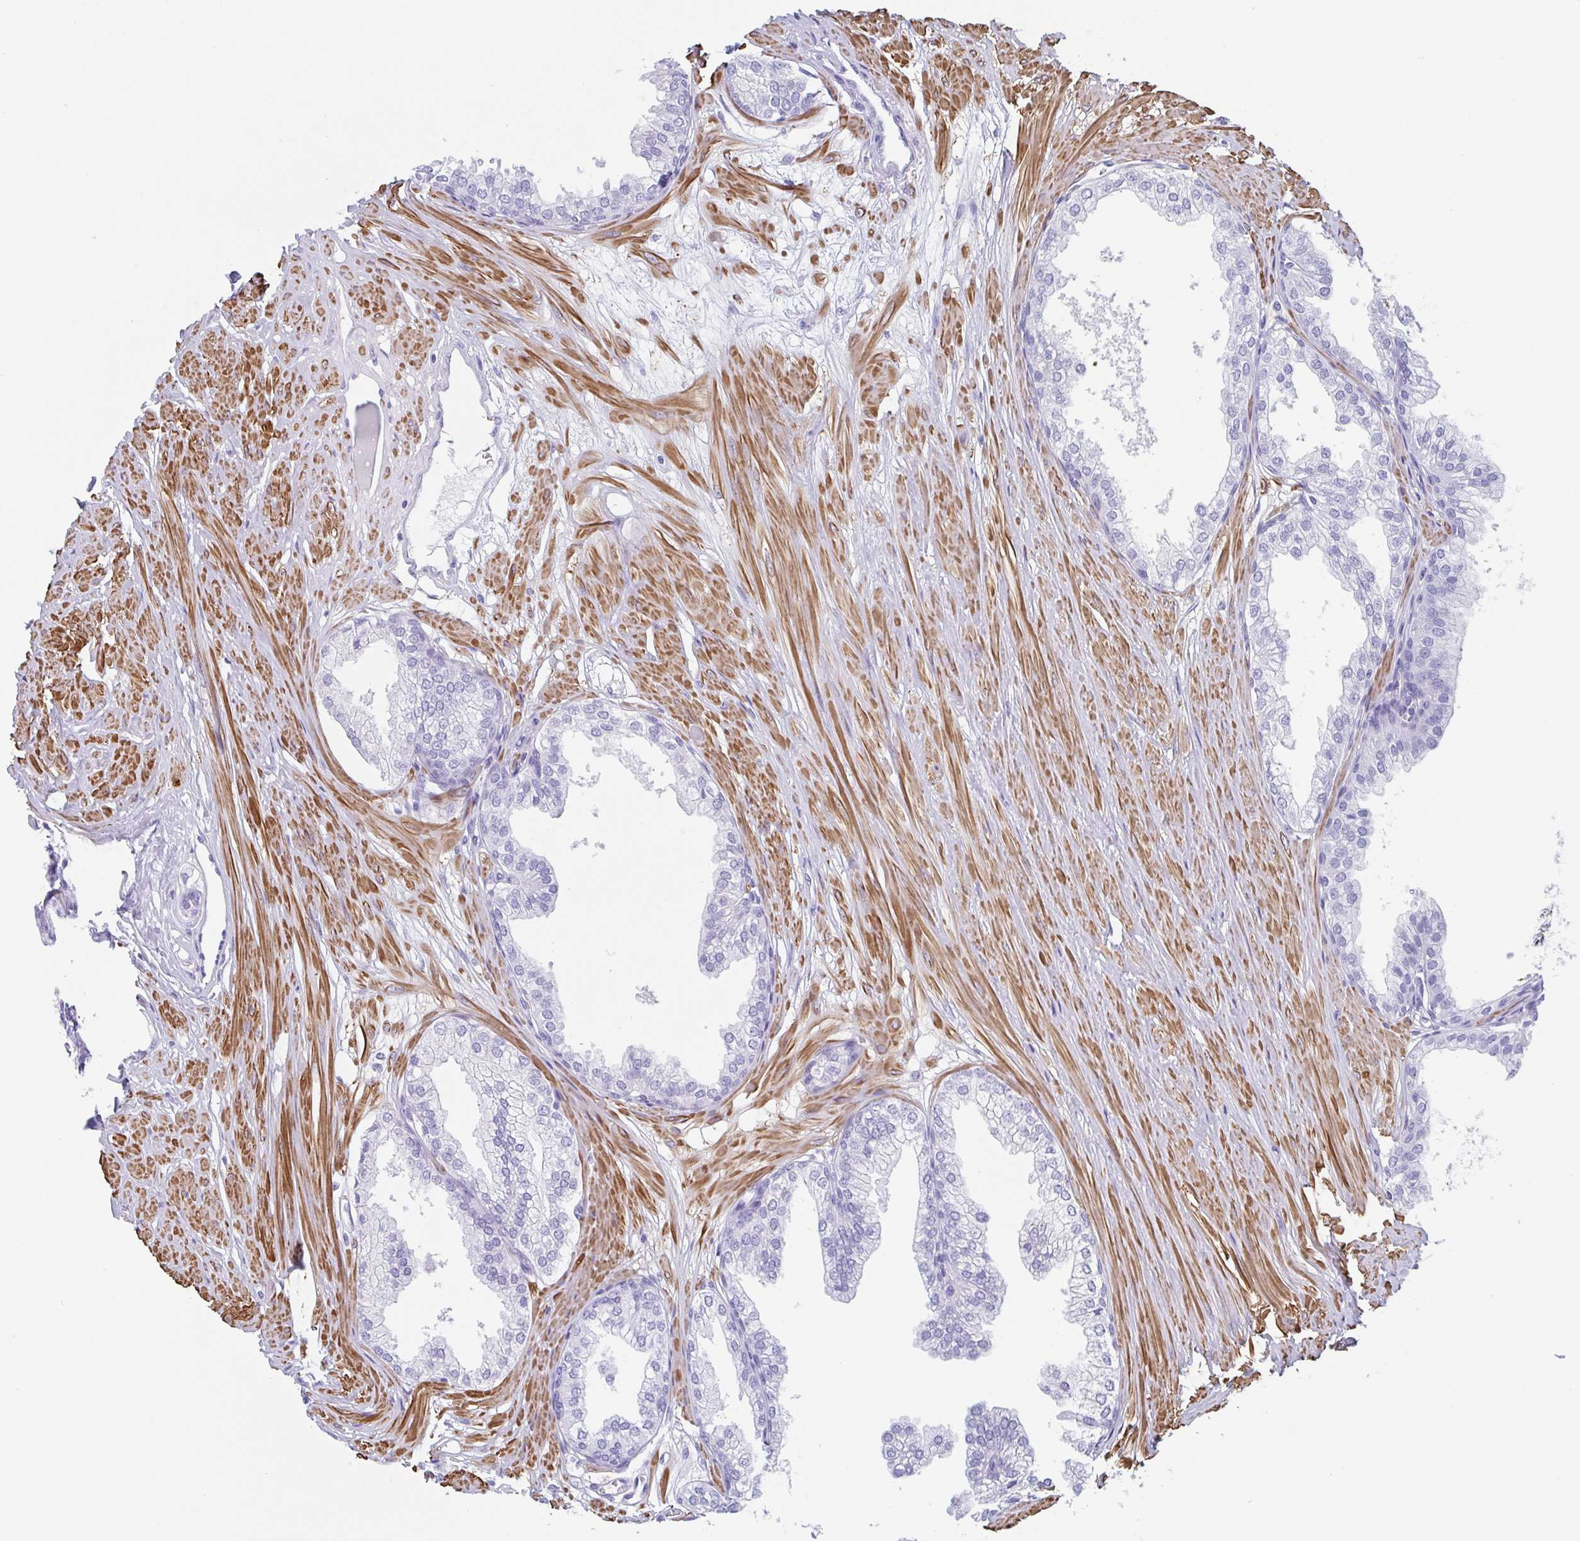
{"staining": {"intensity": "negative", "quantity": "none", "location": "none"}, "tissue": "prostate", "cell_type": "Glandular cells", "image_type": "normal", "snomed": [{"axis": "morphology", "description": "Normal tissue, NOS"}, {"axis": "topography", "description": "Prostate"}, {"axis": "topography", "description": "Peripheral nerve tissue"}], "caption": "The image demonstrates no significant expression in glandular cells of prostate. (DAB IHC, high magnification).", "gene": "TAS2R41", "patient": {"sex": "male", "age": 55}}